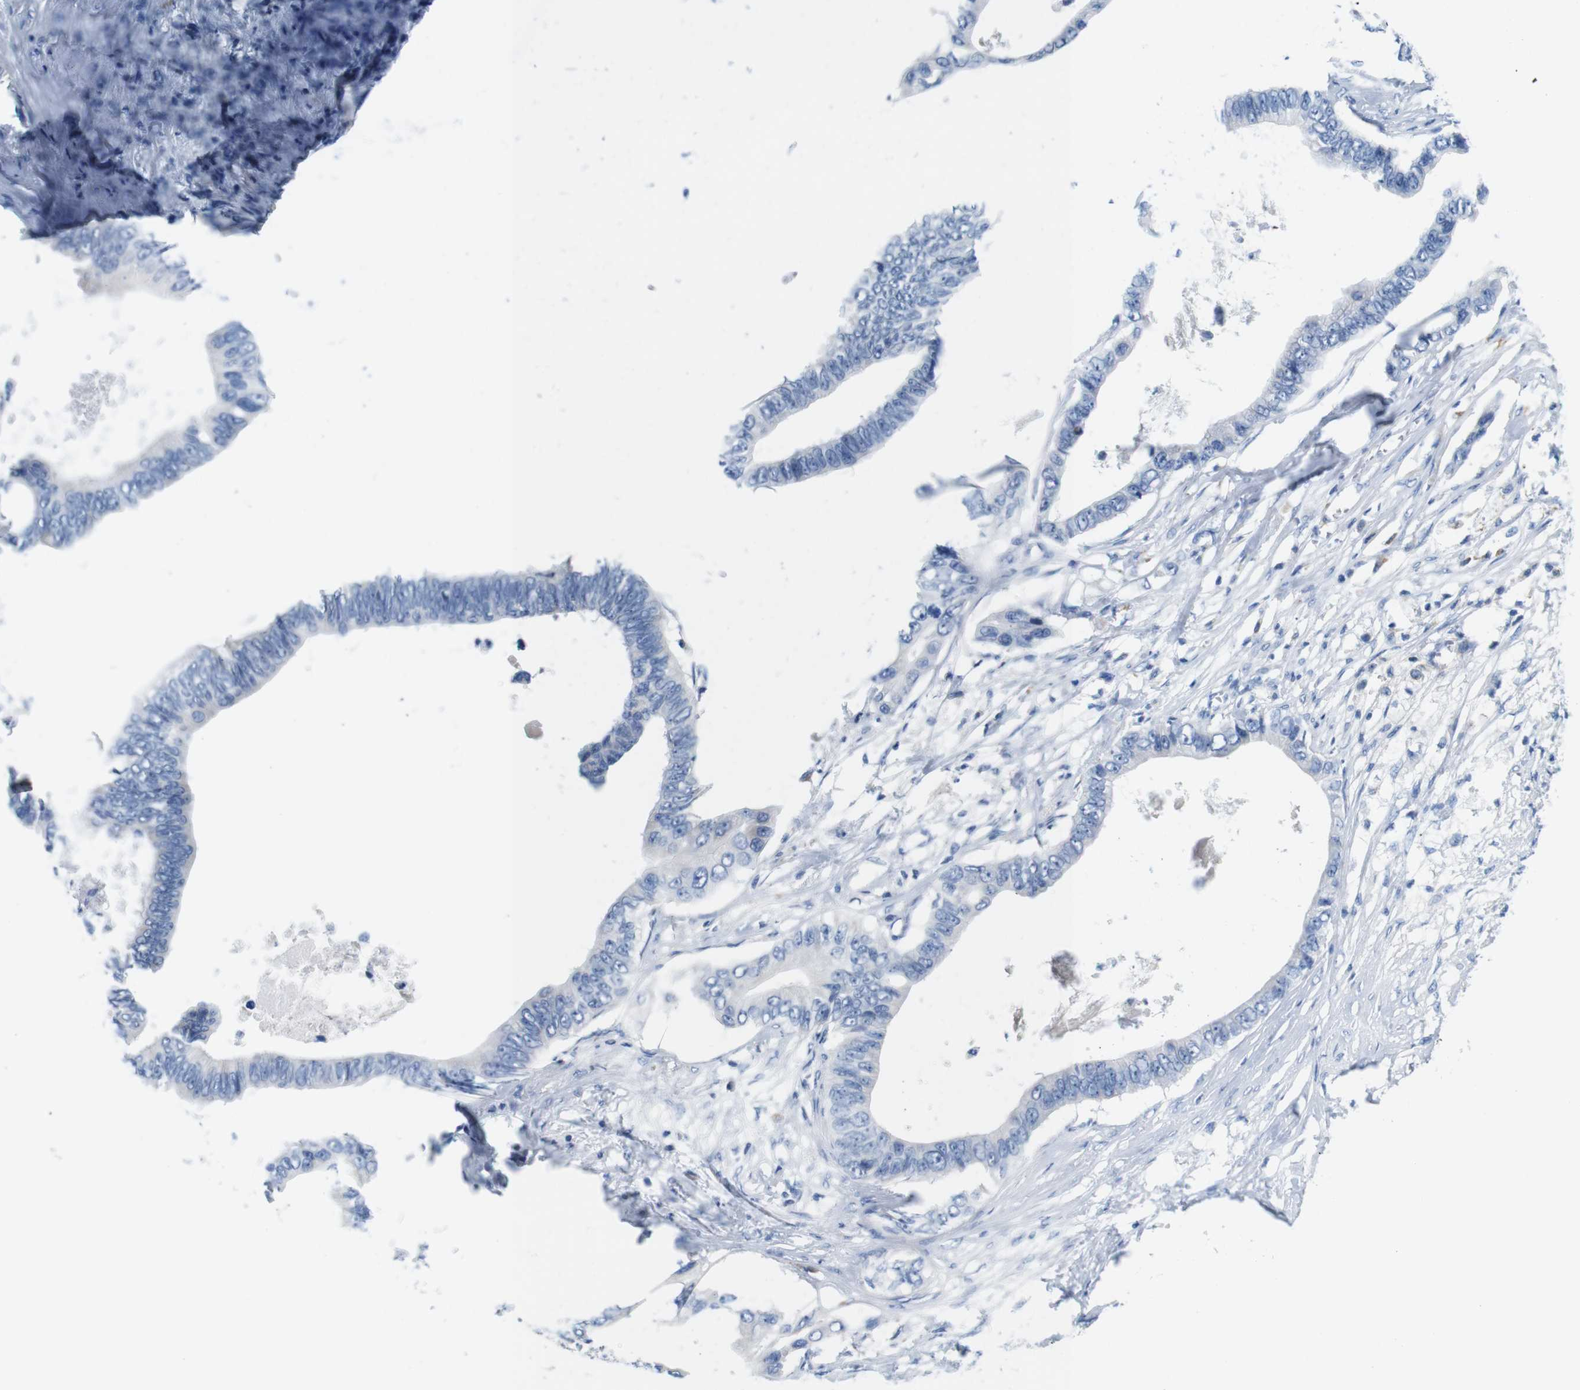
{"staining": {"intensity": "negative", "quantity": "none", "location": "none"}, "tissue": "pancreatic cancer", "cell_type": "Tumor cells", "image_type": "cancer", "snomed": [{"axis": "morphology", "description": "Adenocarcinoma, NOS"}, {"axis": "topography", "description": "Pancreas"}], "caption": "Immunohistochemistry (IHC) of human pancreatic adenocarcinoma displays no expression in tumor cells.", "gene": "IGSF8", "patient": {"sex": "male", "age": 77}}